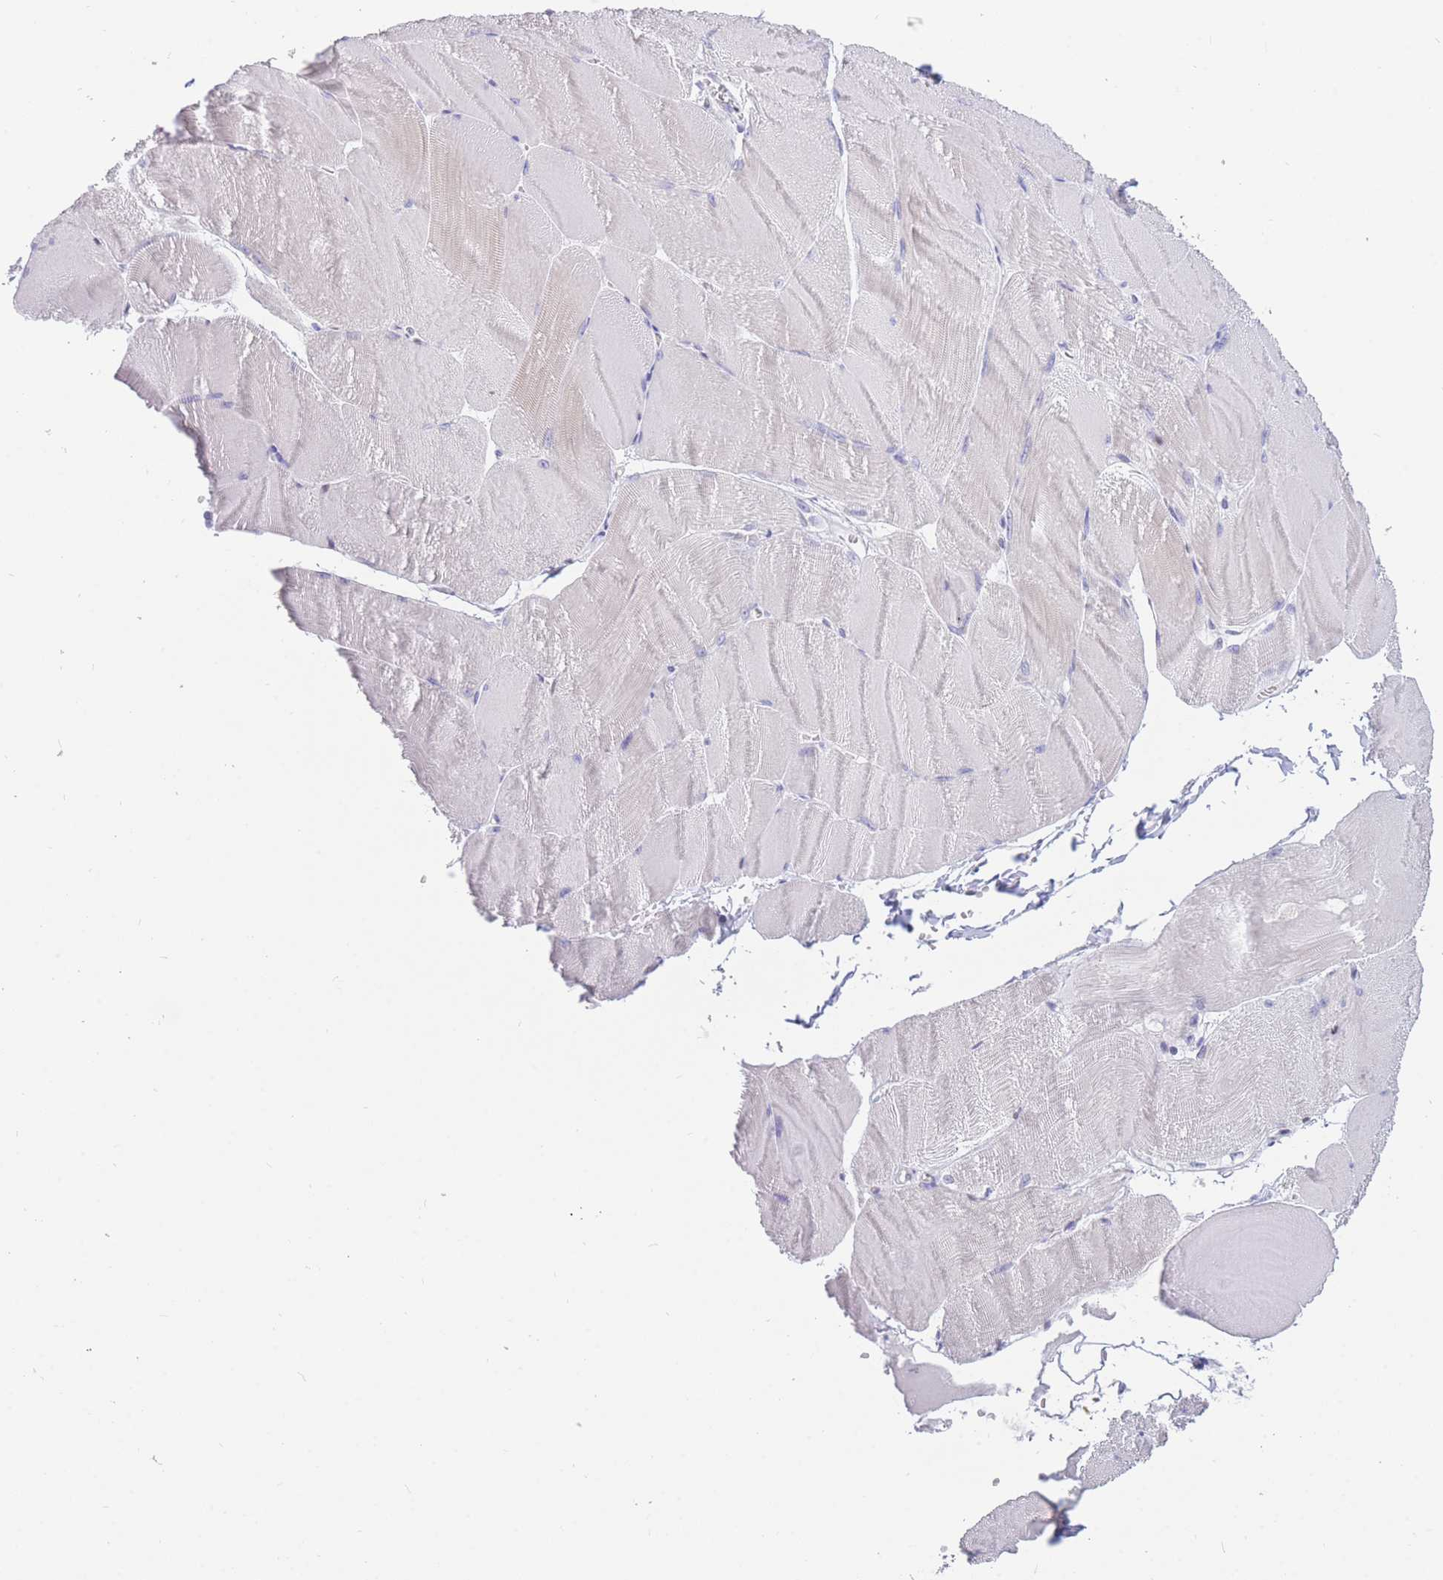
{"staining": {"intensity": "negative", "quantity": "none", "location": "none"}, "tissue": "skeletal muscle", "cell_type": "Myocytes", "image_type": "normal", "snomed": [{"axis": "morphology", "description": "Normal tissue, NOS"}, {"axis": "morphology", "description": "Basal cell carcinoma"}, {"axis": "topography", "description": "Skeletal muscle"}], "caption": "A photomicrograph of human skeletal muscle is negative for staining in myocytes. The staining is performed using DAB brown chromogen with nuclei counter-stained in using hematoxylin.", "gene": "HMGN1", "patient": {"sex": "female", "age": 64}}